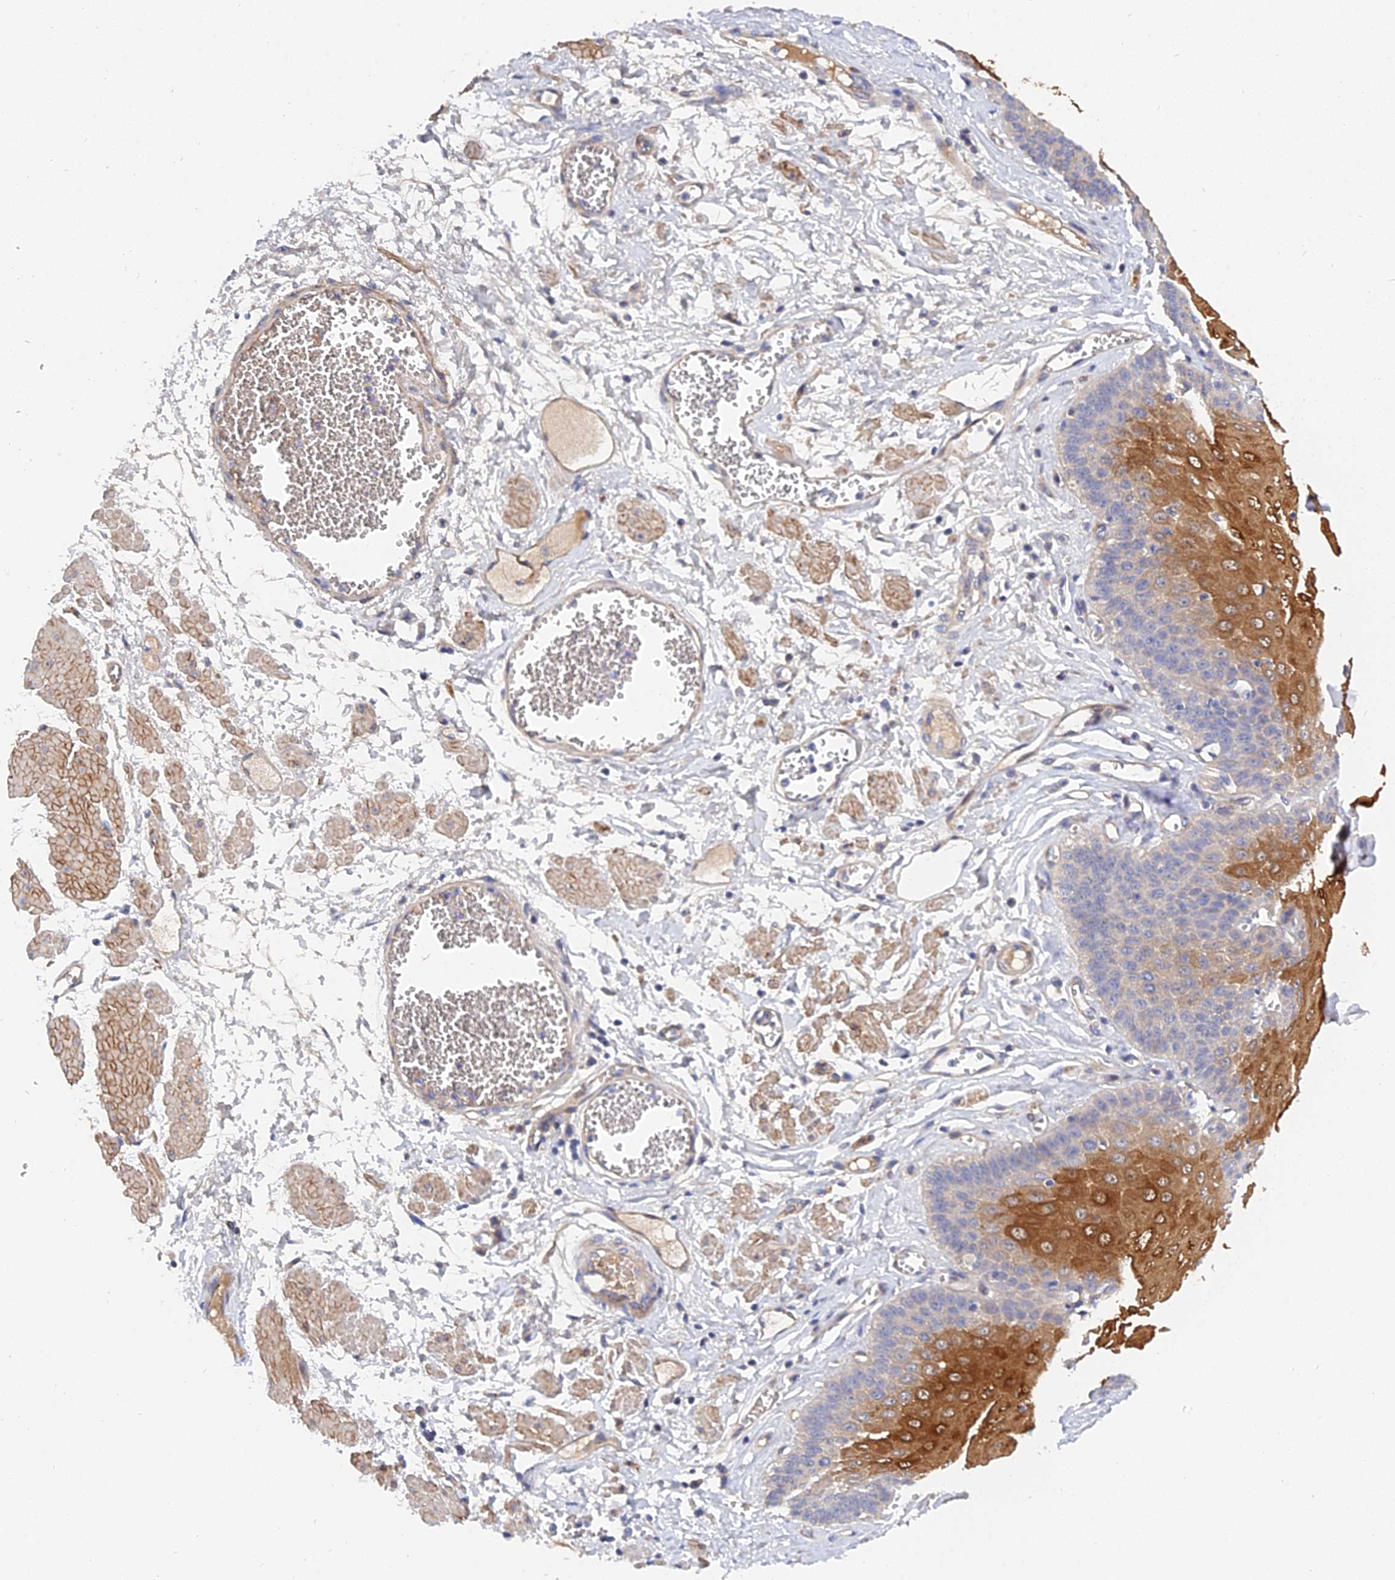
{"staining": {"intensity": "strong", "quantity": "25%-75%", "location": "cytoplasmic/membranous"}, "tissue": "esophagus", "cell_type": "Squamous epithelial cells", "image_type": "normal", "snomed": [{"axis": "morphology", "description": "Normal tissue, NOS"}, {"axis": "topography", "description": "Esophagus"}], "caption": "A high amount of strong cytoplasmic/membranous expression is seen in approximately 25%-75% of squamous epithelial cells in normal esophagus.", "gene": "MRPL35", "patient": {"sex": "male", "age": 60}}